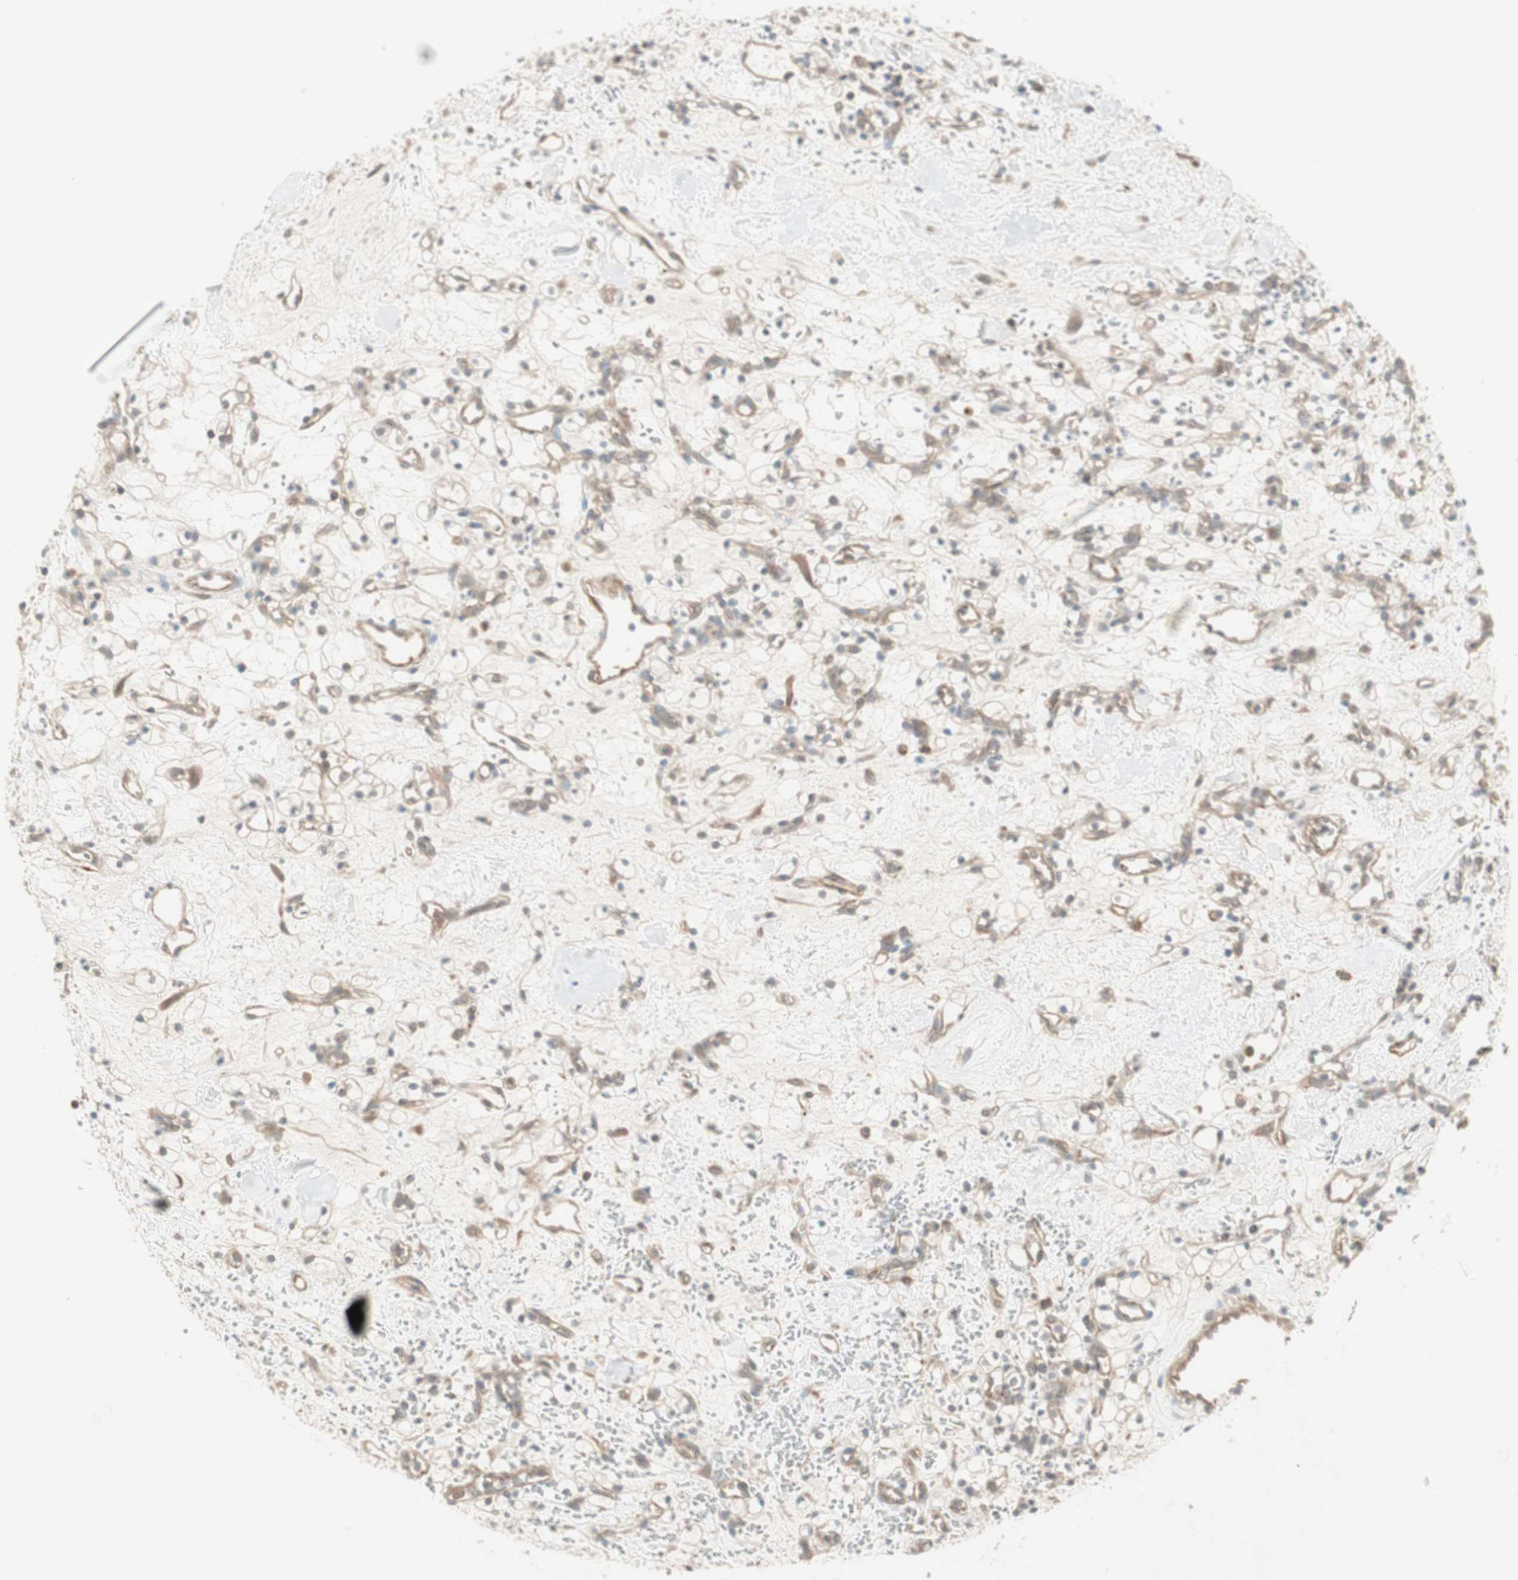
{"staining": {"intensity": "weak", "quantity": "25%-75%", "location": "cytoplasmic/membranous"}, "tissue": "renal cancer", "cell_type": "Tumor cells", "image_type": "cancer", "snomed": [{"axis": "morphology", "description": "Adenocarcinoma, NOS"}, {"axis": "topography", "description": "Kidney"}], "caption": "Immunohistochemistry (IHC) (DAB (3,3'-diaminobenzidine)) staining of human renal adenocarcinoma reveals weak cytoplasmic/membranous protein staining in about 25%-75% of tumor cells.", "gene": "PSMD8", "patient": {"sex": "female", "age": 60}}